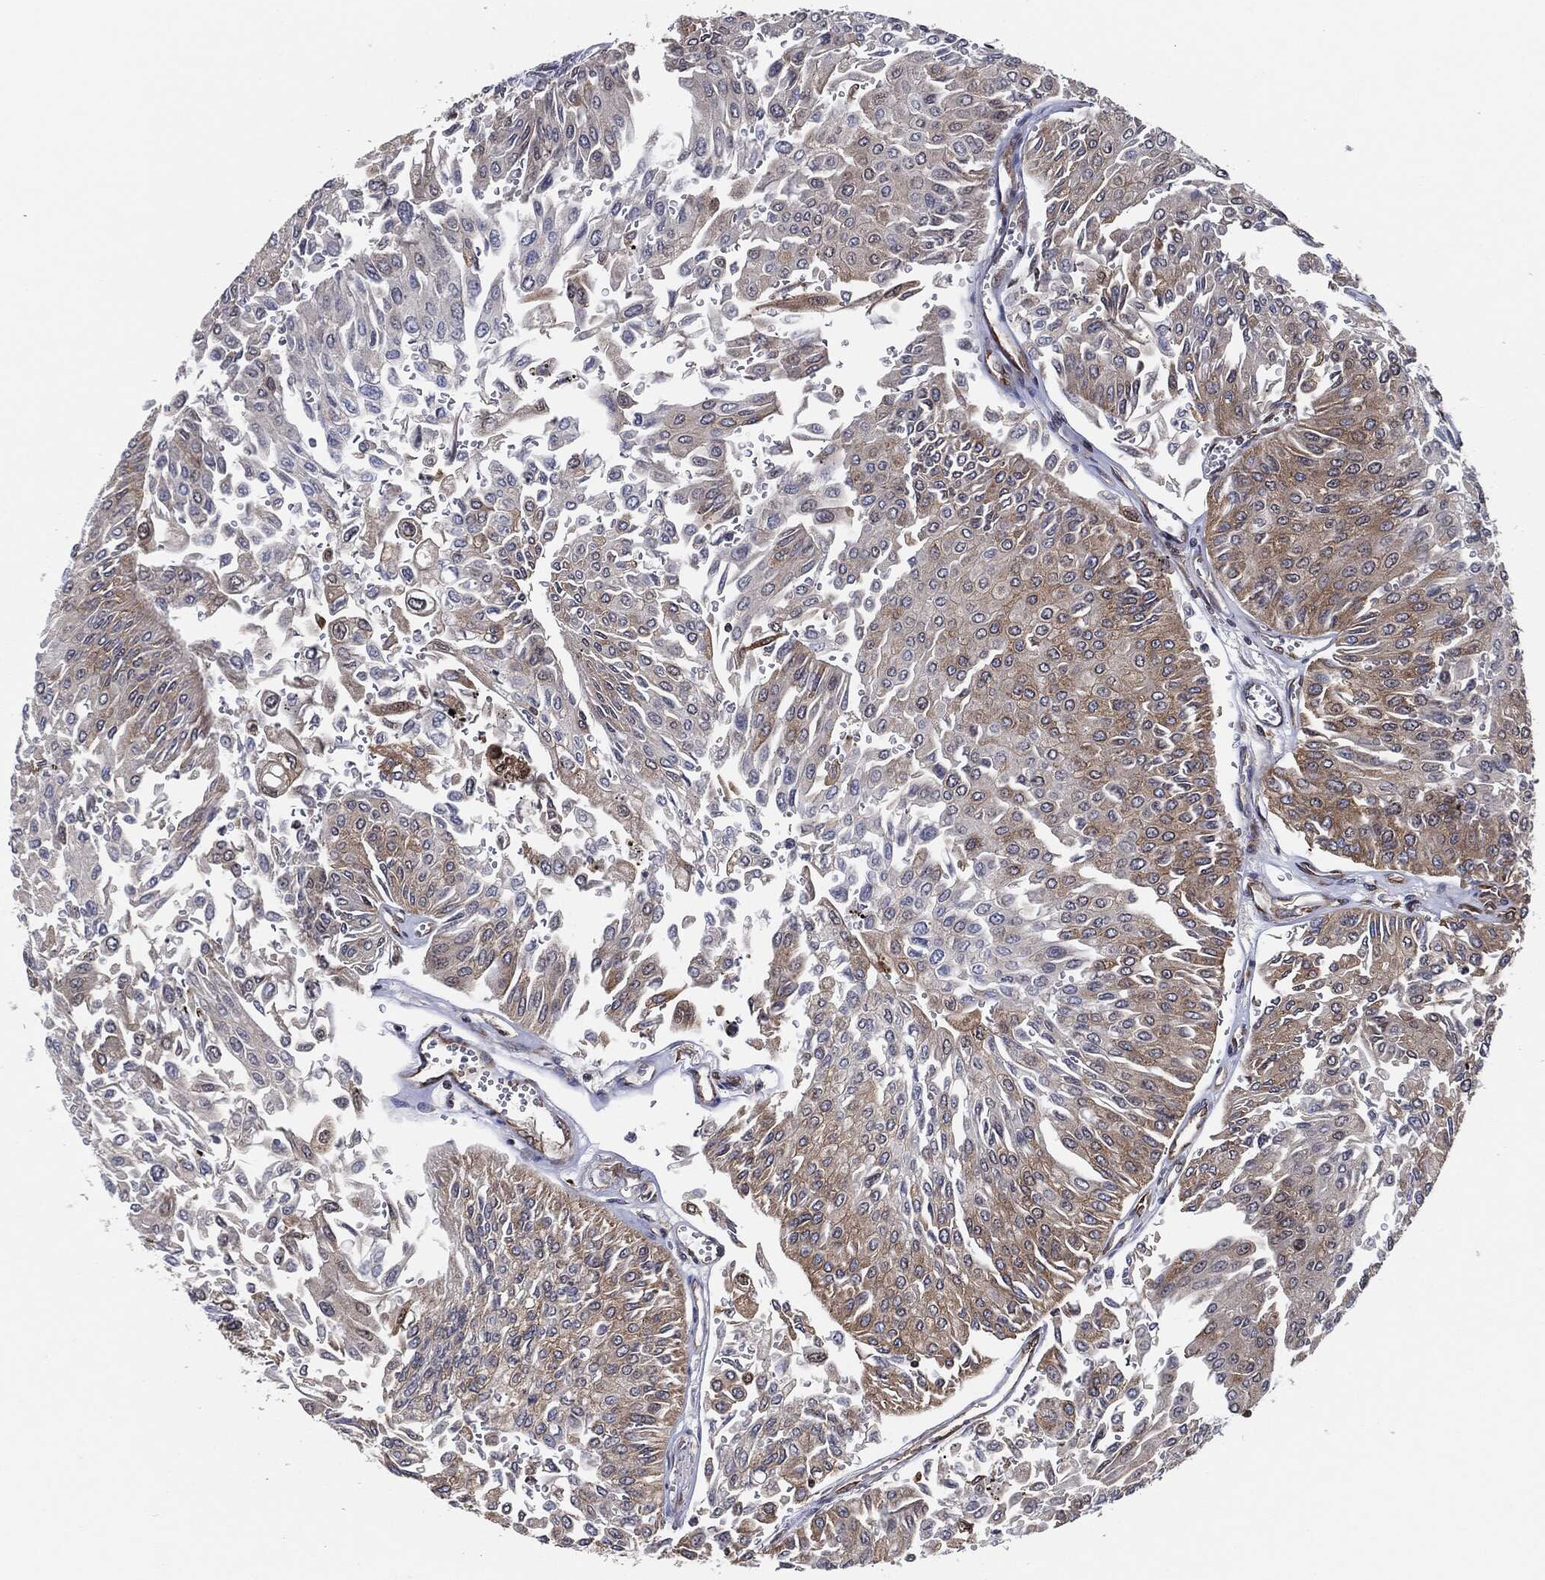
{"staining": {"intensity": "weak", "quantity": "<25%", "location": "cytoplasmic/membranous"}, "tissue": "urothelial cancer", "cell_type": "Tumor cells", "image_type": "cancer", "snomed": [{"axis": "morphology", "description": "Urothelial carcinoma, Low grade"}, {"axis": "topography", "description": "Urinary bladder"}], "caption": "Tumor cells are negative for protein expression in human urothelial cancer.", "gene": "EIF2S2", "patient": {"sex": "male", "age": 67}}